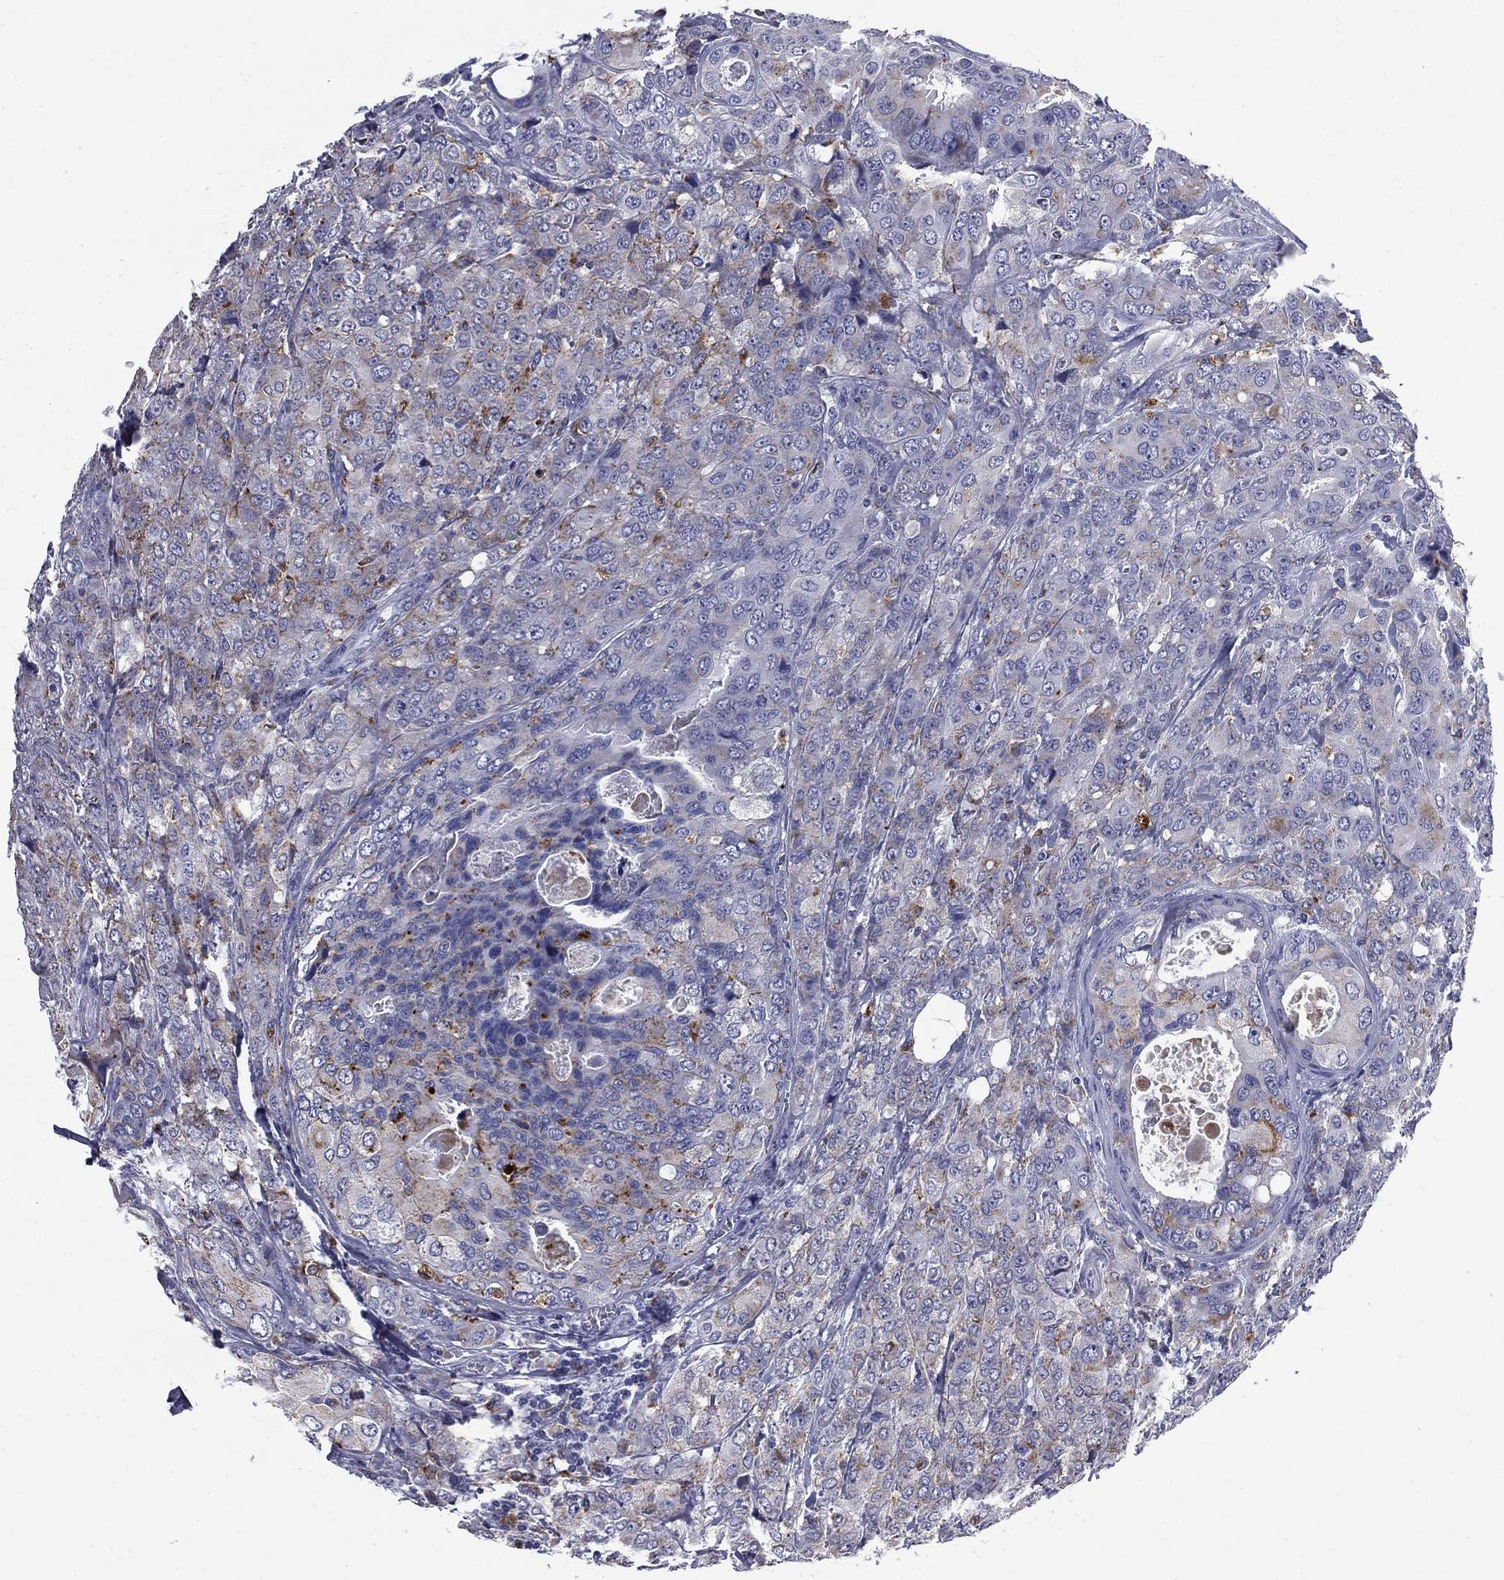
{"staining": {"intensity": "moderate", "quantity": "<25%", "location": "cytoplasmic/membranous"}, "tissue": "breast cancer", "cell_type": "Tumor cells", "image_type": "cancer", "snomed": [{"axis": "morphology", "description": "Duct carcinoma"}, {"axis": "topography", "description": "Breast"}], "caption": "Infiltrating ductal carcinoma (breast) stained with a protein marker reveals moderate staining in tumor cells.", "gene": "MADCAM1", "patient": {"sex": "female", "age": 43}}